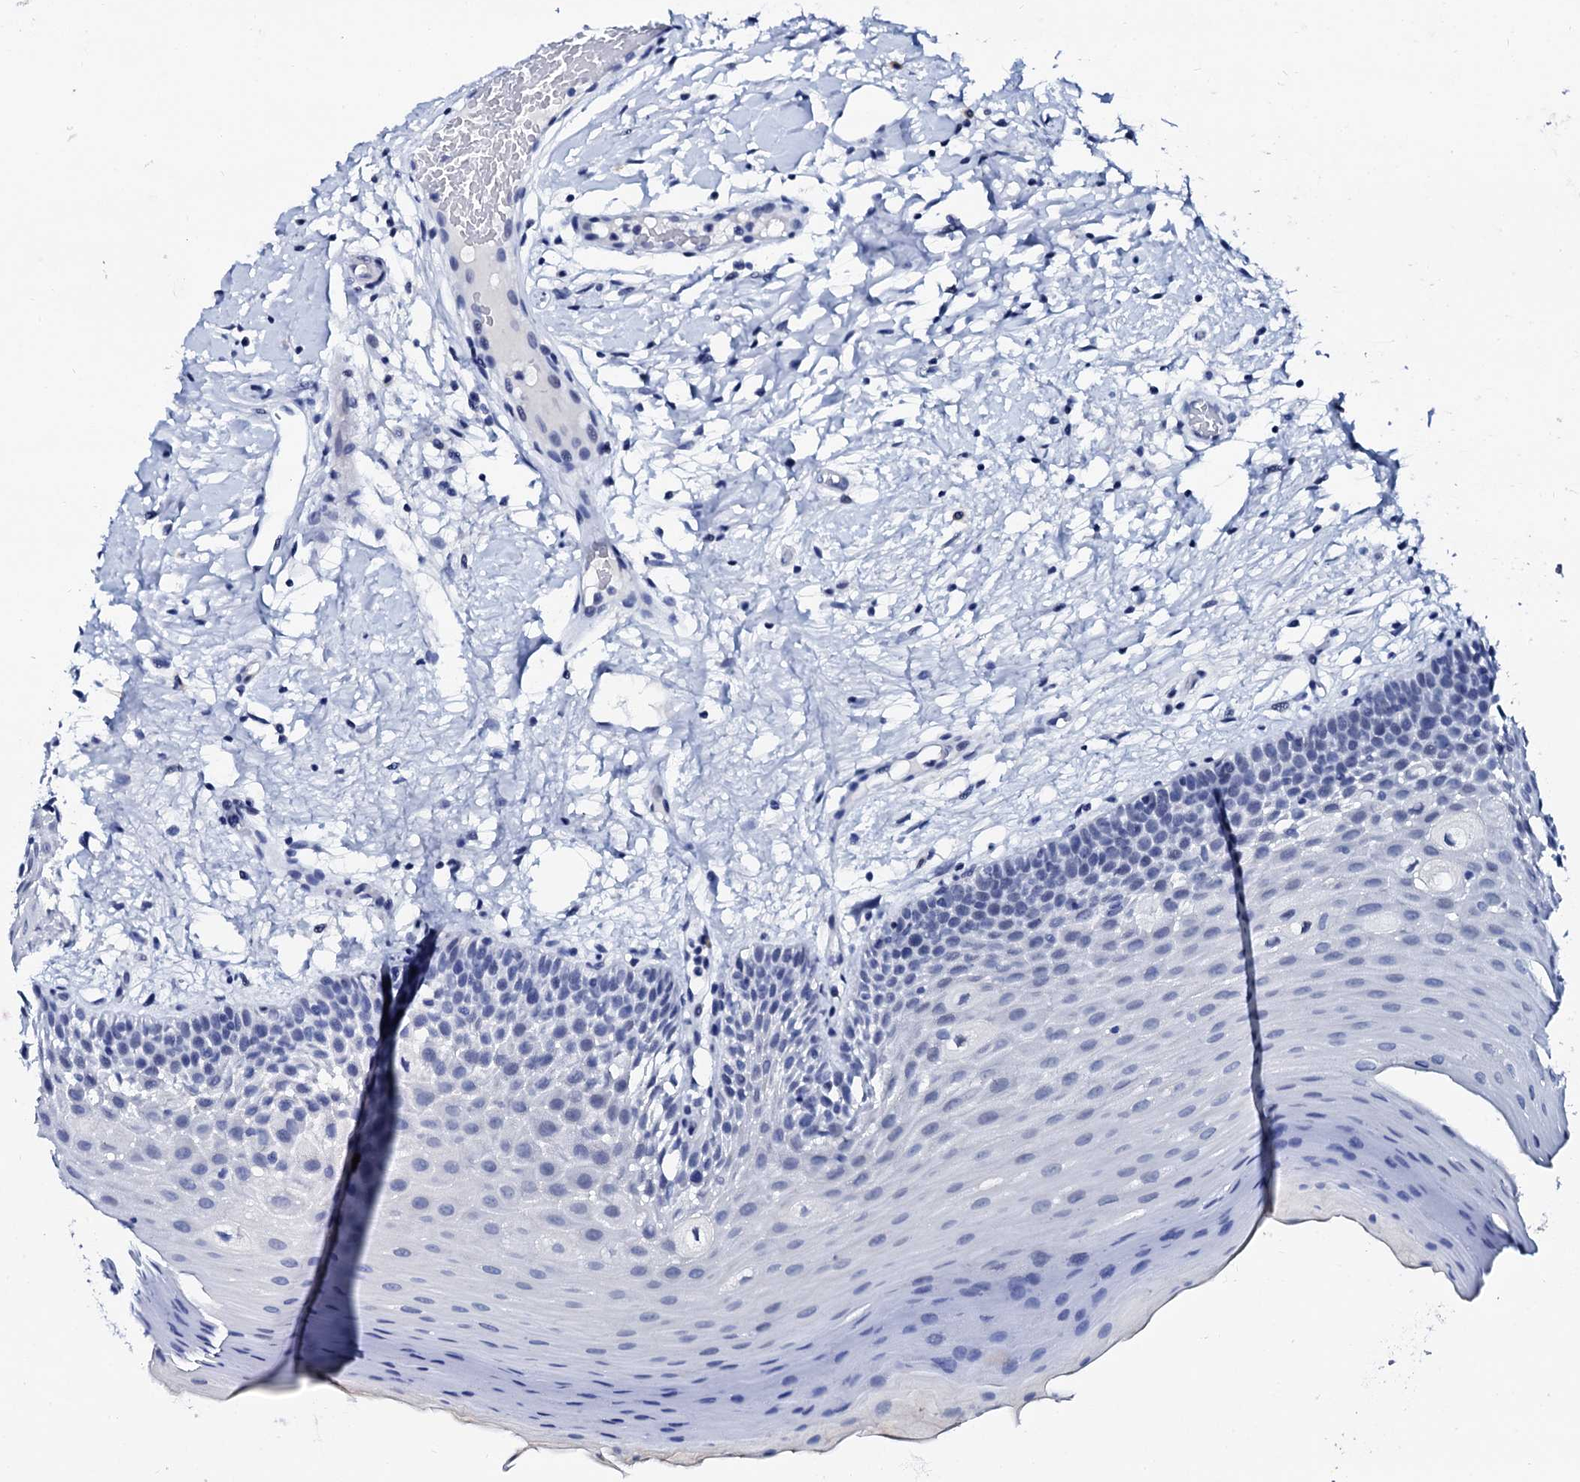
{"staining": {"intensity": "negative", "quantity": "none", "location": "none"}, "tissue": "oral mucosa", "cell_type": "Squamous epithelial cells", "image_type": "normal", "snomed": [{"axis": "morphology", "description": "Normal tissue, NOS"}, {"axis": "topography", "description": "Oral tissue"}, {"axis": "topography", "description": "Tounge, NOS"}], "caption": "This histopathology image is of benign oral mucosa stained with IHC to label a protein in brown with the nuclei are counter-stained blue. There is no expression in squamous epithelial cells.", "gene": "SPATA19", "patient": {"sex": "male", "age": 47}}